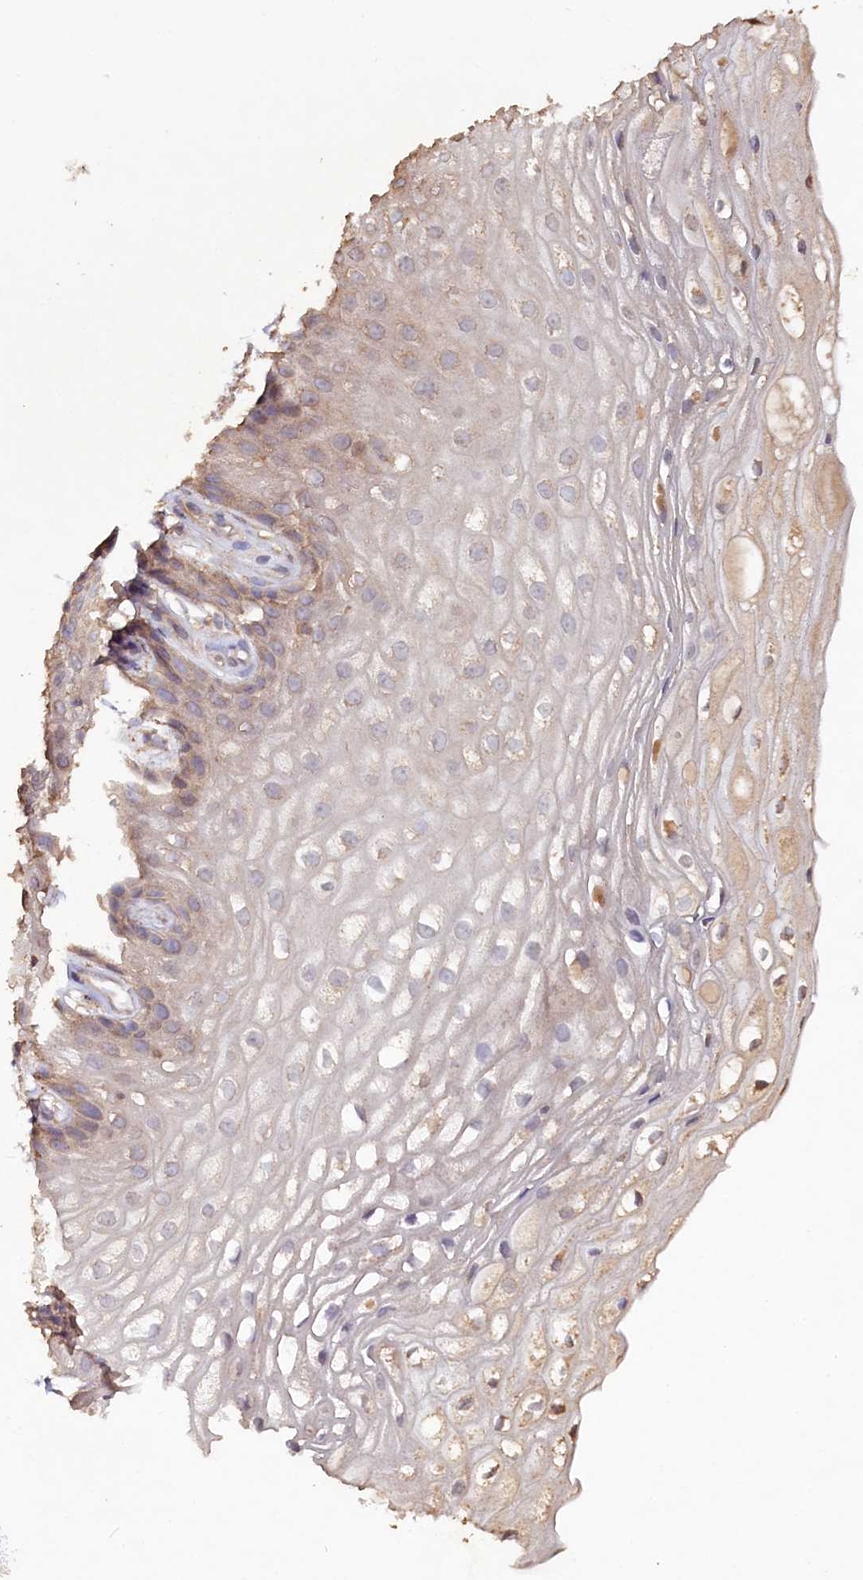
{"staining": {"intensity": "negative", "quantity": "none", "location": "none"}, "tissue": "vagina", "cell_type": "Squamous epithelial cells", "image_type": "normal", "snomed": [{"axis": "morphology", "description": "Normal tissue, NOS"}, {"axis": "topography", "description": "Vagina"}], "caption": "DAB (3,3'-diaminobenzidine) immunohistochemical staining of benign human vagina displays no significant expression in squamous epithelial cells.", "gene": "ETFBKMT", "patient": {"sex": "female", "age": 60}}